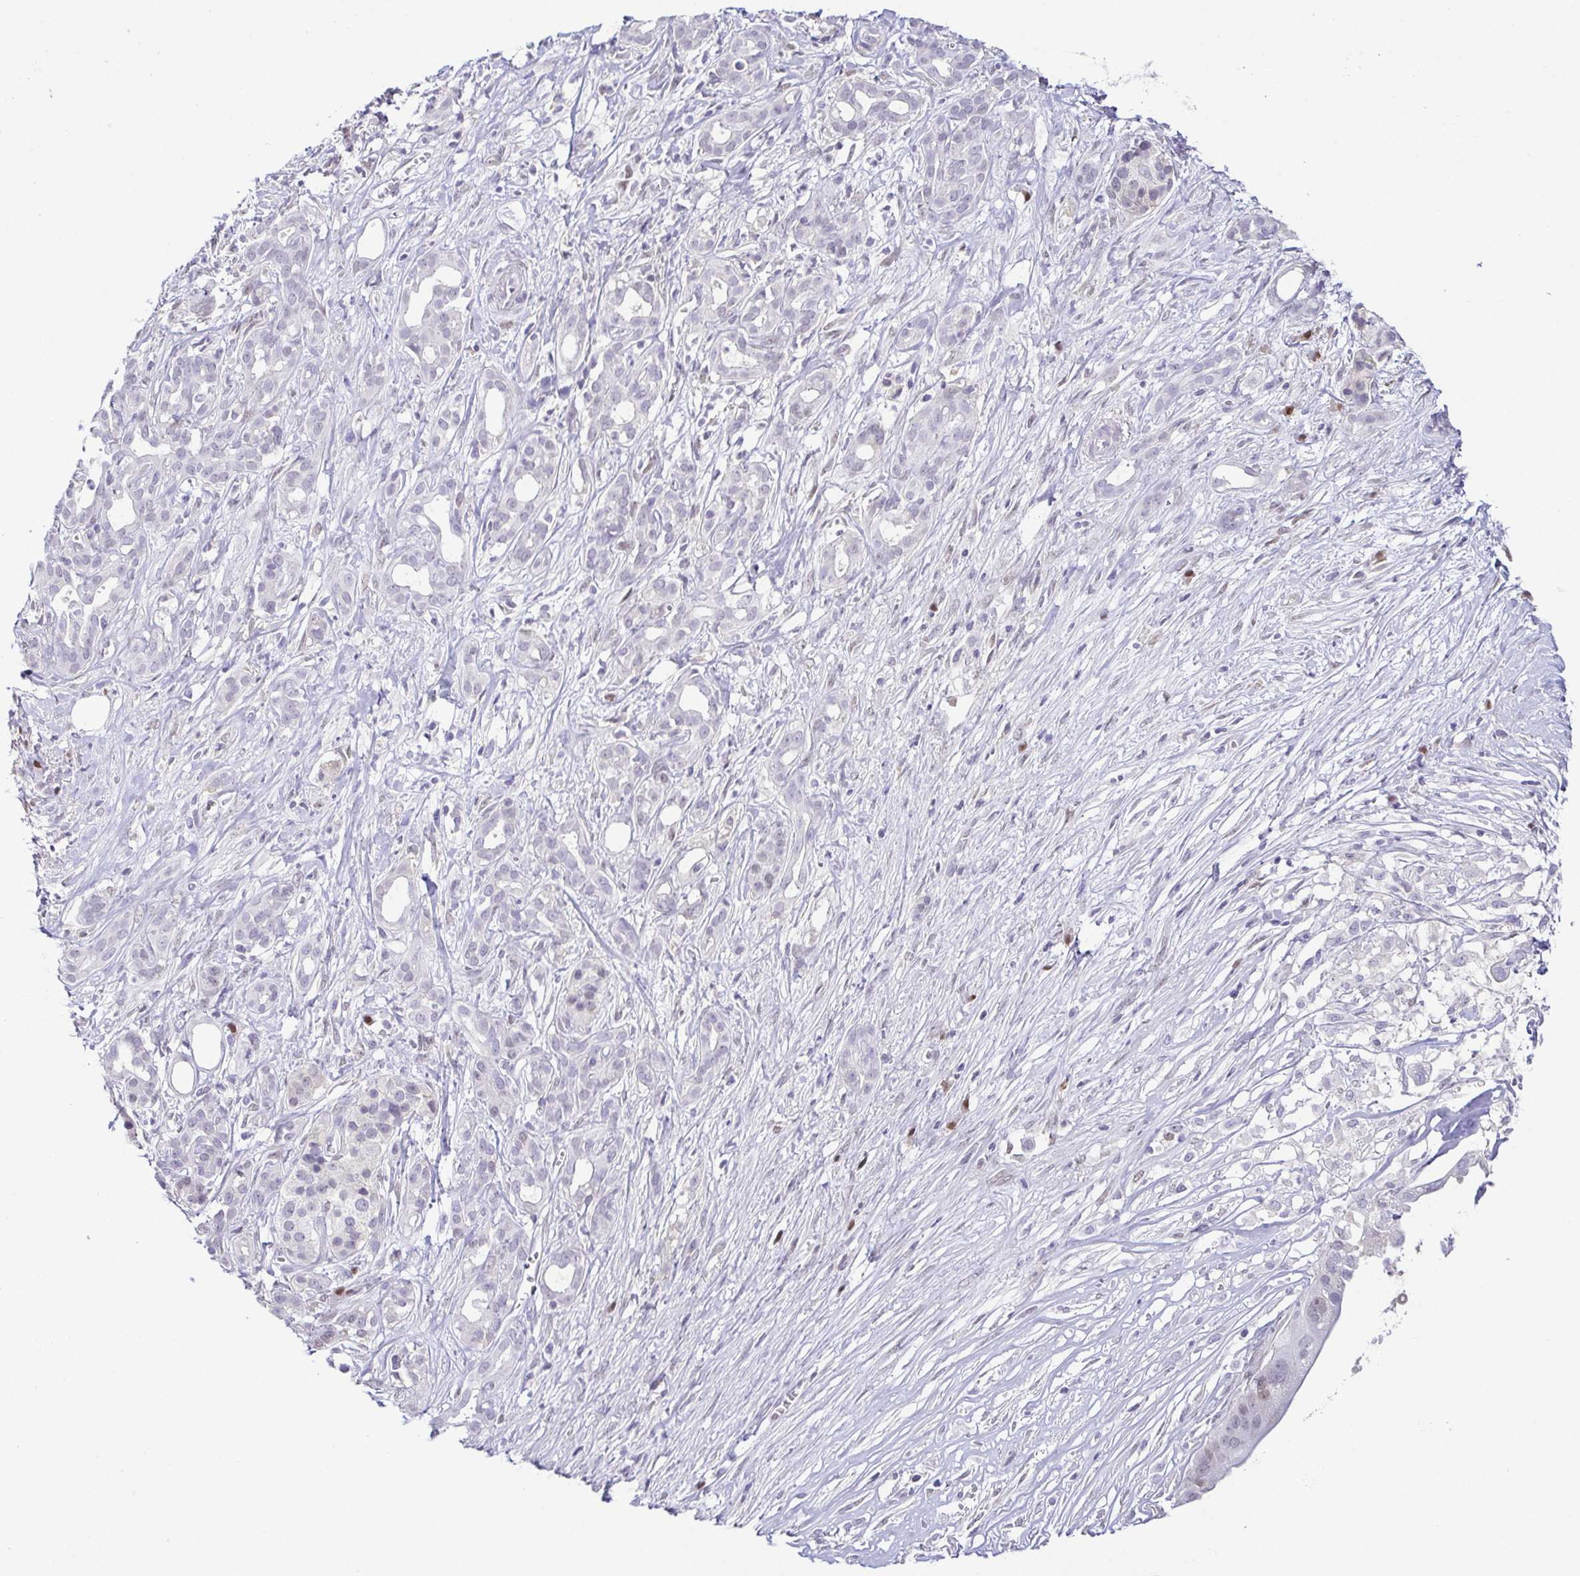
{"staining": {"intensity": "negative", "quantity": "none", "location": "none"}, "tissue": "pancreatic cancer", "cell_type": "Tumor cells", "image_type": "cancer", "snomed": [{"axis": "morphology", "description": "Adenocarcinoma, NOS"}, {"axis": "topography", "description": "Pancreas"}], "caption": "Tumor cells are negative for protein expression in human pancreatic cancer (adenocarcinoma).", "gene": "TCF3", "patient": {"sex": "male", "age": 61}}